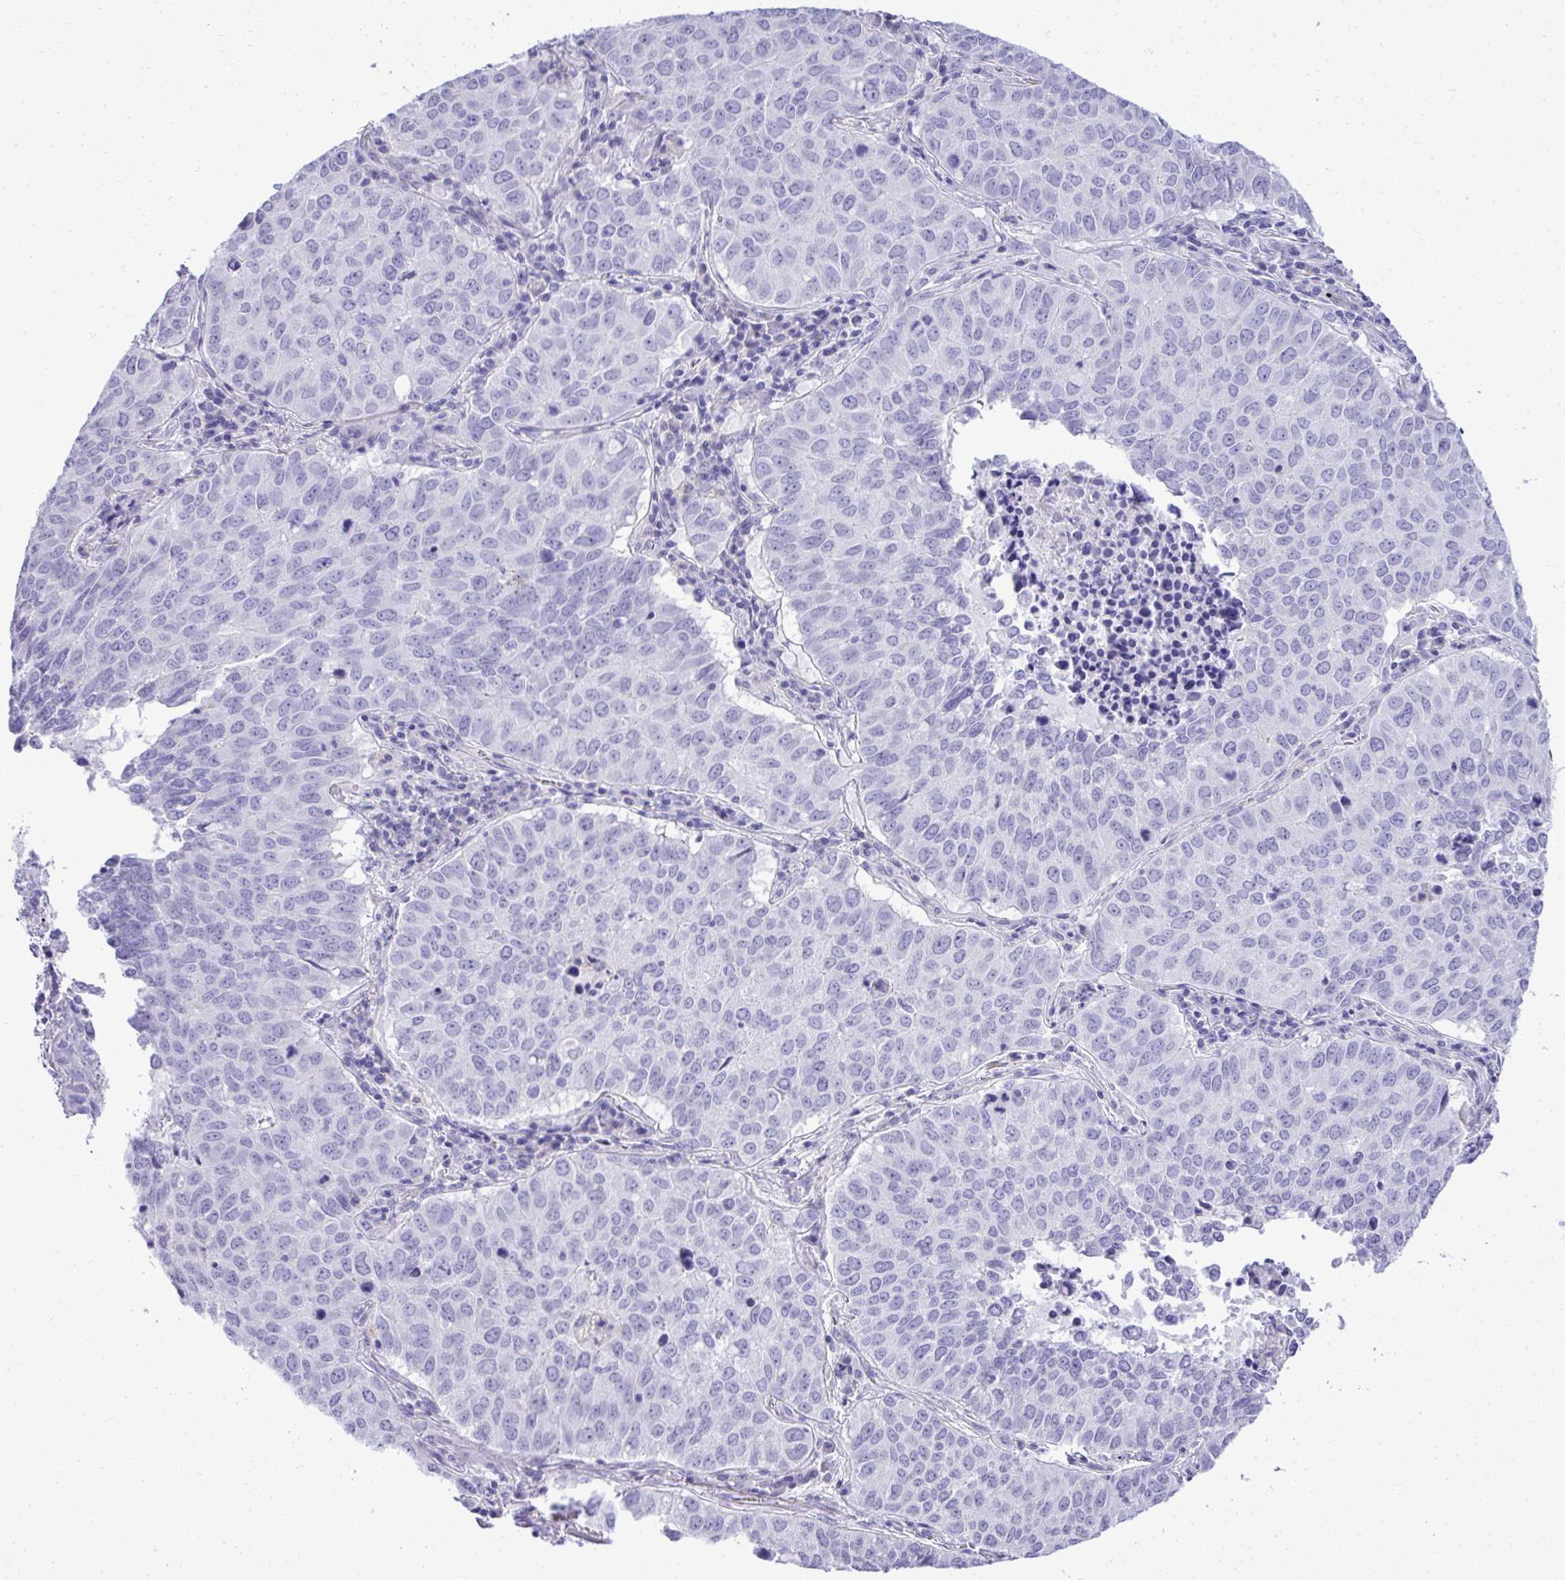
{"staining": {"intensity": "negative", "quantity": "none", "location": "none"}, "tissue": "lung cancer", "cell_type": "Tumor cells", "image_type": "cancer", "snomed": [{"axis": "morphology", "description": "Adenocarcinoma, NOS"}, {"axis": "topography", "description": "Lung"}], "caption": "A histopathology image of human adenocarcinoma (lung) is negative for staining in tumor cells.", "gene": "ST6GALNAC3", "patient": {"sex": "female", "age": 50}}